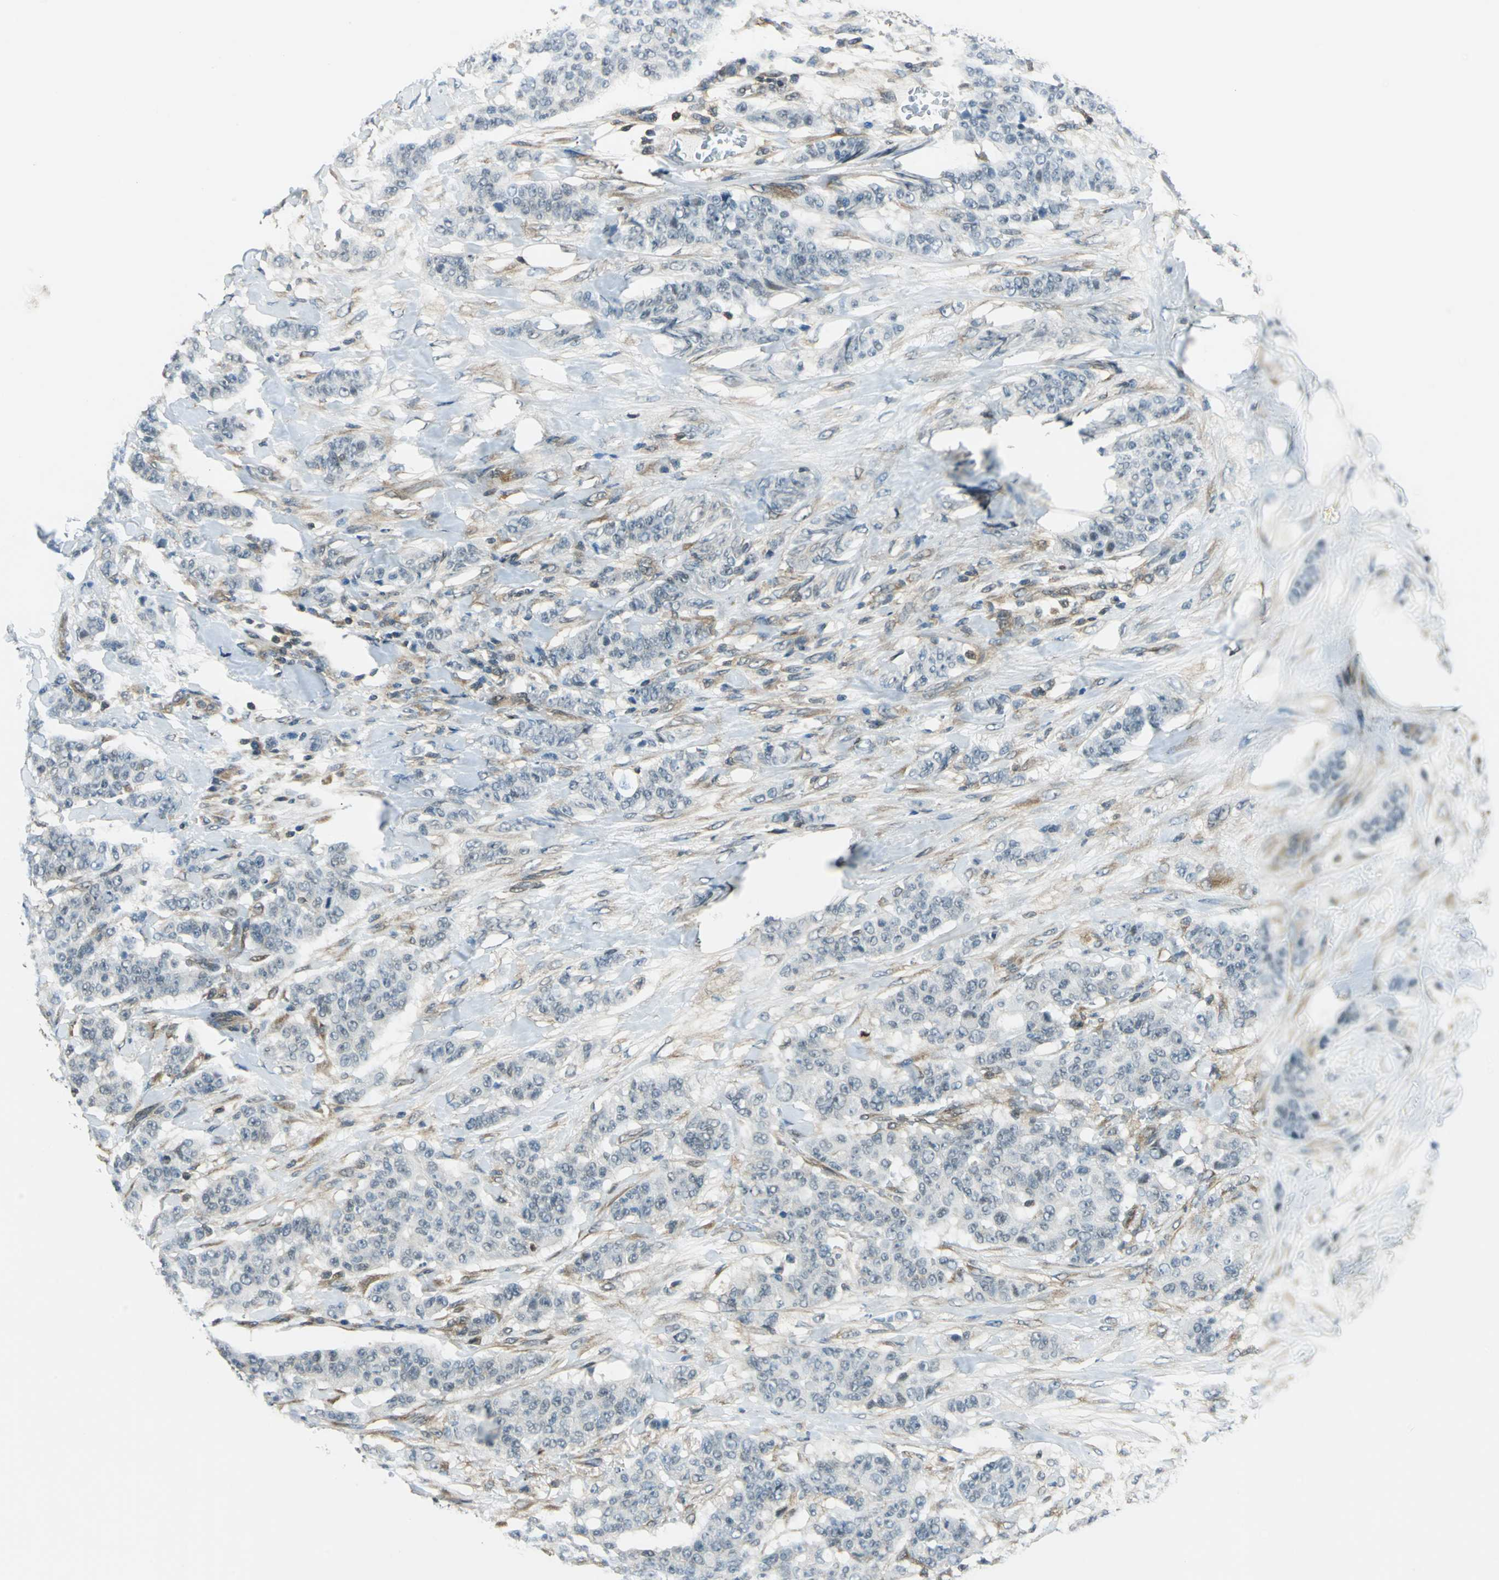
{"staining": {"intensity": "weak", "quantity": "<25%", "location": "cytoplasmic/membranous,nuclear"}, "tissue": "breast cancer", "cell_type": "Tumor cells", "image_type": "cancer", "snomed": [{"axis": "morphology", "description": "Duct carcinoma"}, {"axis": "topography", "description": "Breast"}], "caption": "IHC micrograph of neoplastic tissue: invasive ductal carcinoma (breast) stained with DAB (3,3'-diaminobenzidine) reveals no significant protein positivity in tumor cells.", "gene": "ARPC3", "patient": {"sex": "female", "age": 40}}